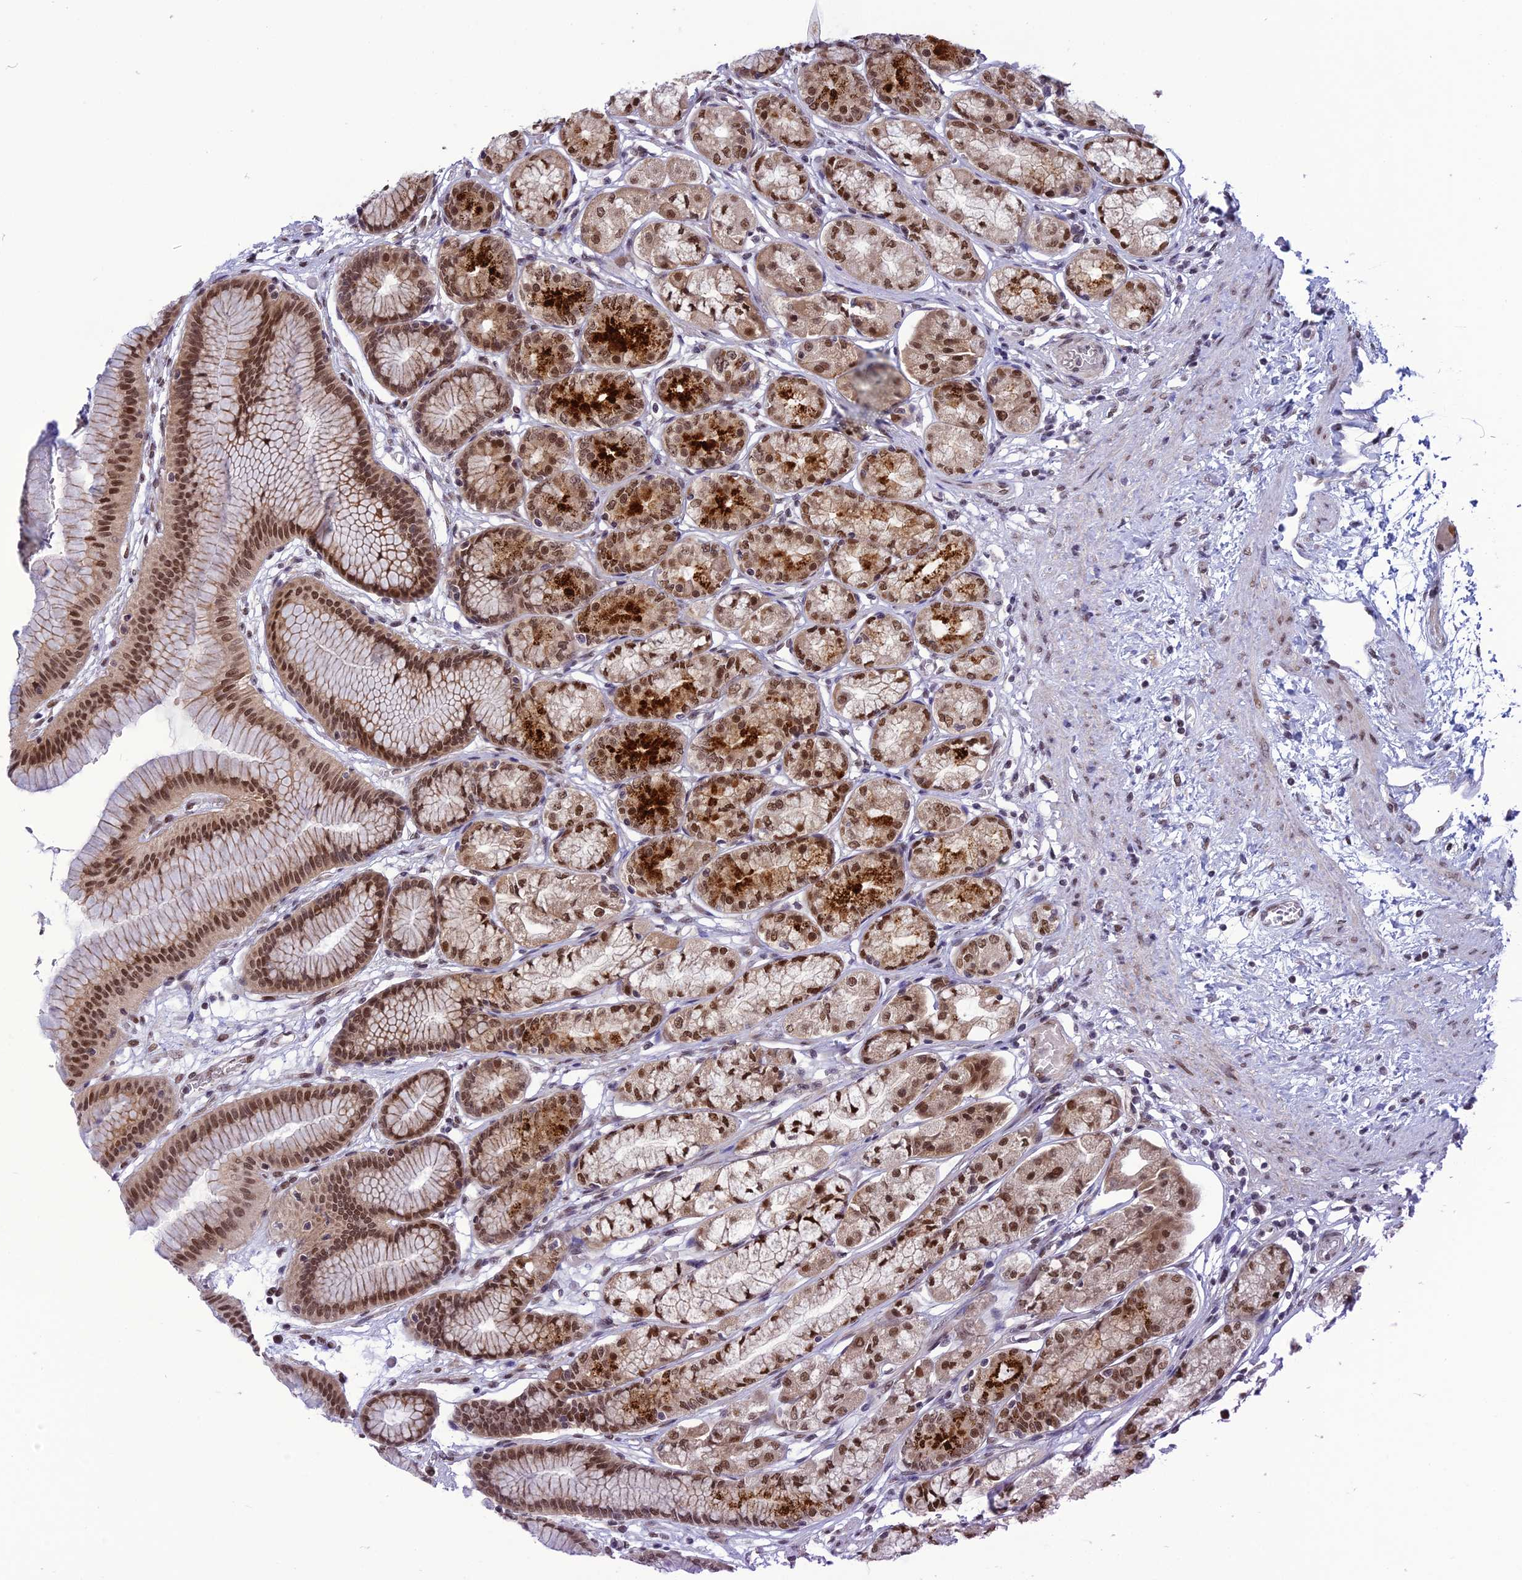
{"staining": {"intensity": "strong", "quantity": ">75%", "location": "cytoplasmic/membranous,nuclear"}, "tissue": "stomach", "cell_type": "Glandular cells", "image_type": "normal", "snomed": [{"axis": "morphology", "description": "Normal tissue, NOS"}, {"axis": "morphology", "description": "Adenocarcinoma, NOS"}, {"axis": "morphology", "description": "Adenocarcinoma, High grade"}, {"axis": "topography", "description": "Stomach, upper"}, {"axis": "topography", "description": "Stomach"}], "caption": "Immunohistochemical staining of normal human stomach exhibits strong cytoplasmic/membranous,nuclear protein positivity in approximately >75% of glandular cells.", "gene": "RTRAF", "patient": {"sex": "female", "age": 65}}